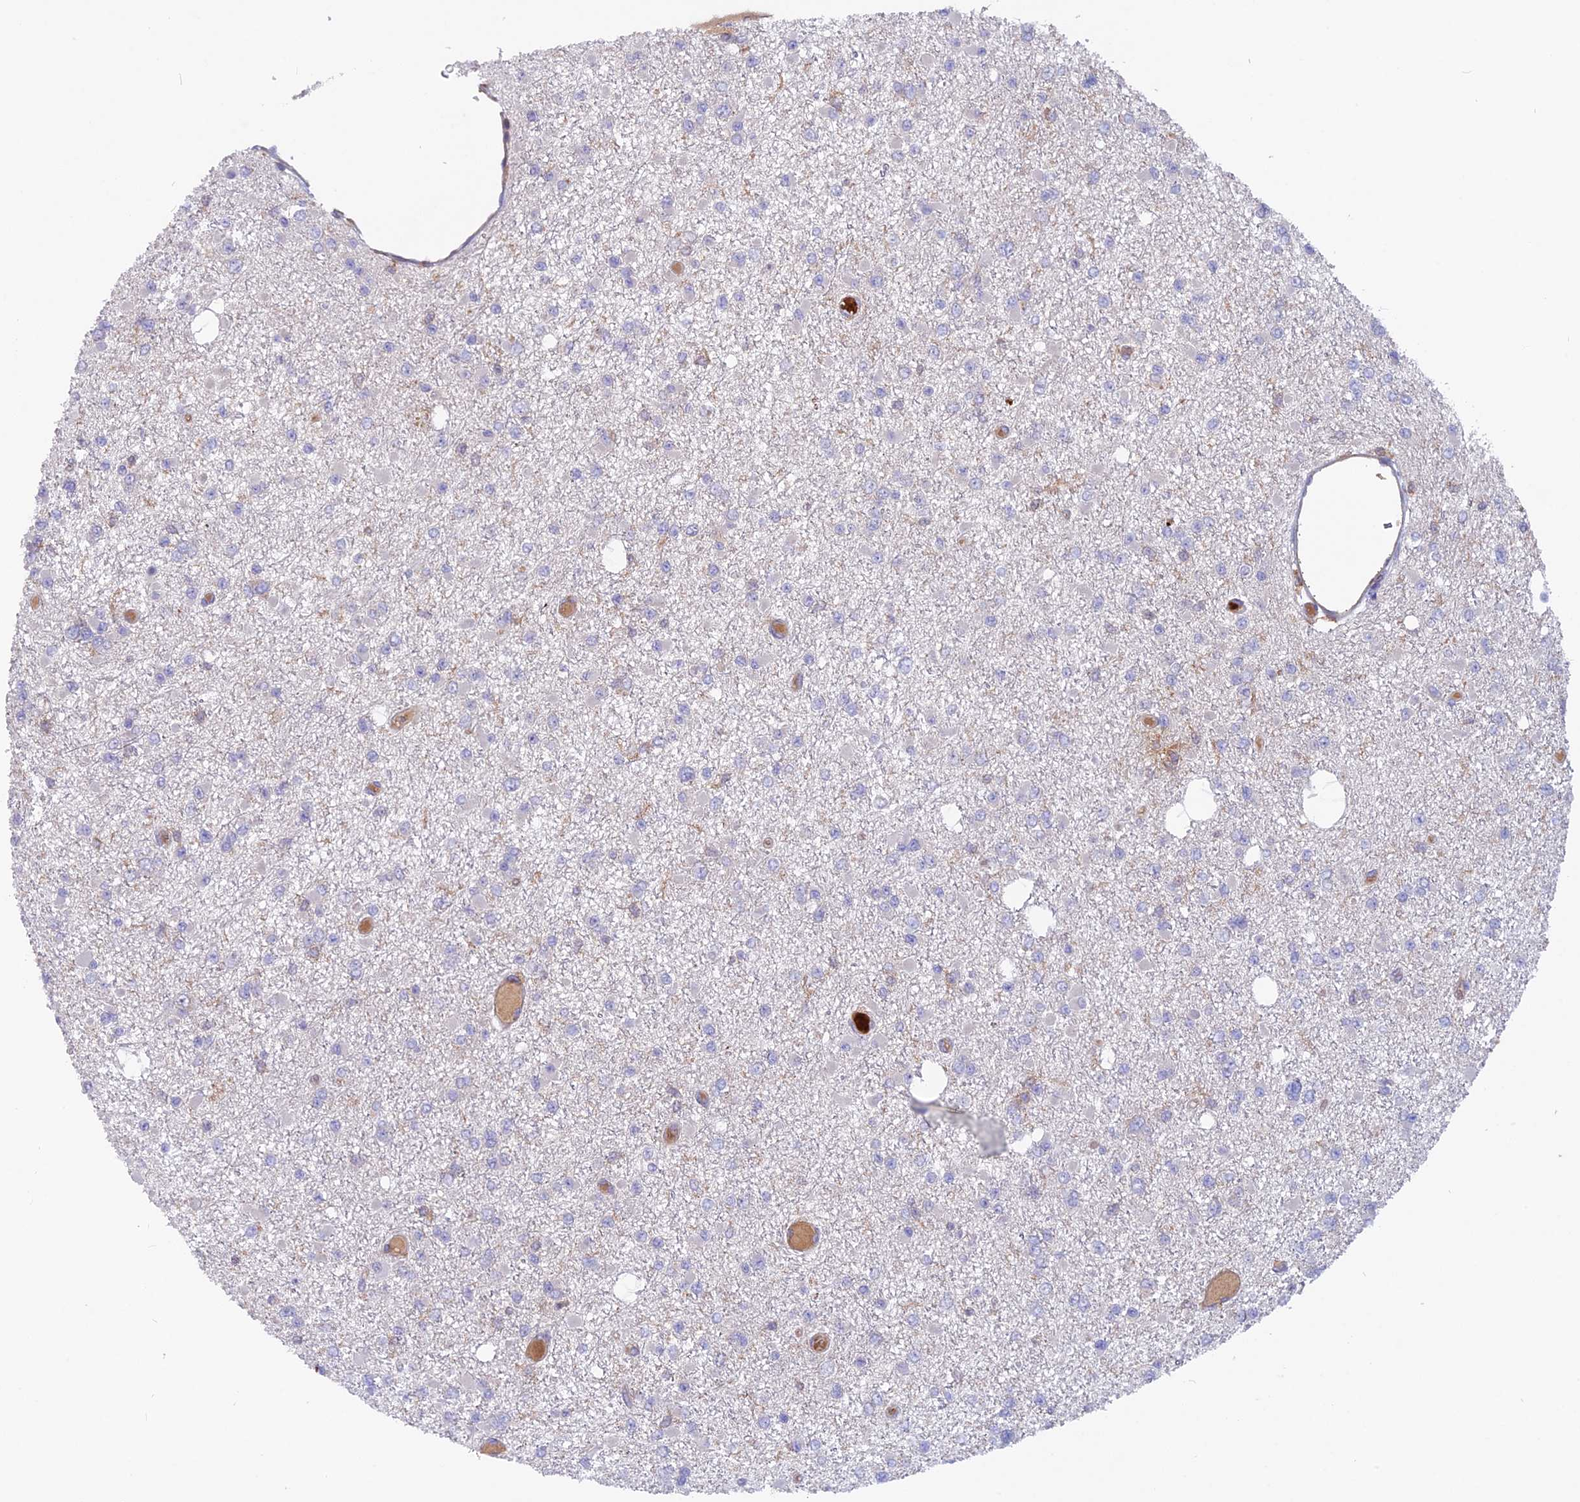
{"staining": {"intensity": "negative", "quantity": "none", "location": "none"}, "tissue": "glioma", "cell_type": "Tumor cells", "image_type": "cancer", "snomed": [{"axis": "morphology", "description": "Glioma, malignant, Low grade"}, {"axis": "topography", "description": "Brain"}], "caption": "An immunohistochemistry (IHC) photomicrograph of glioma is shown. There is no staining in tumor cells of glioma.", "gene": "CPNE7", "patient": {"sex": "female", "age": 22}}